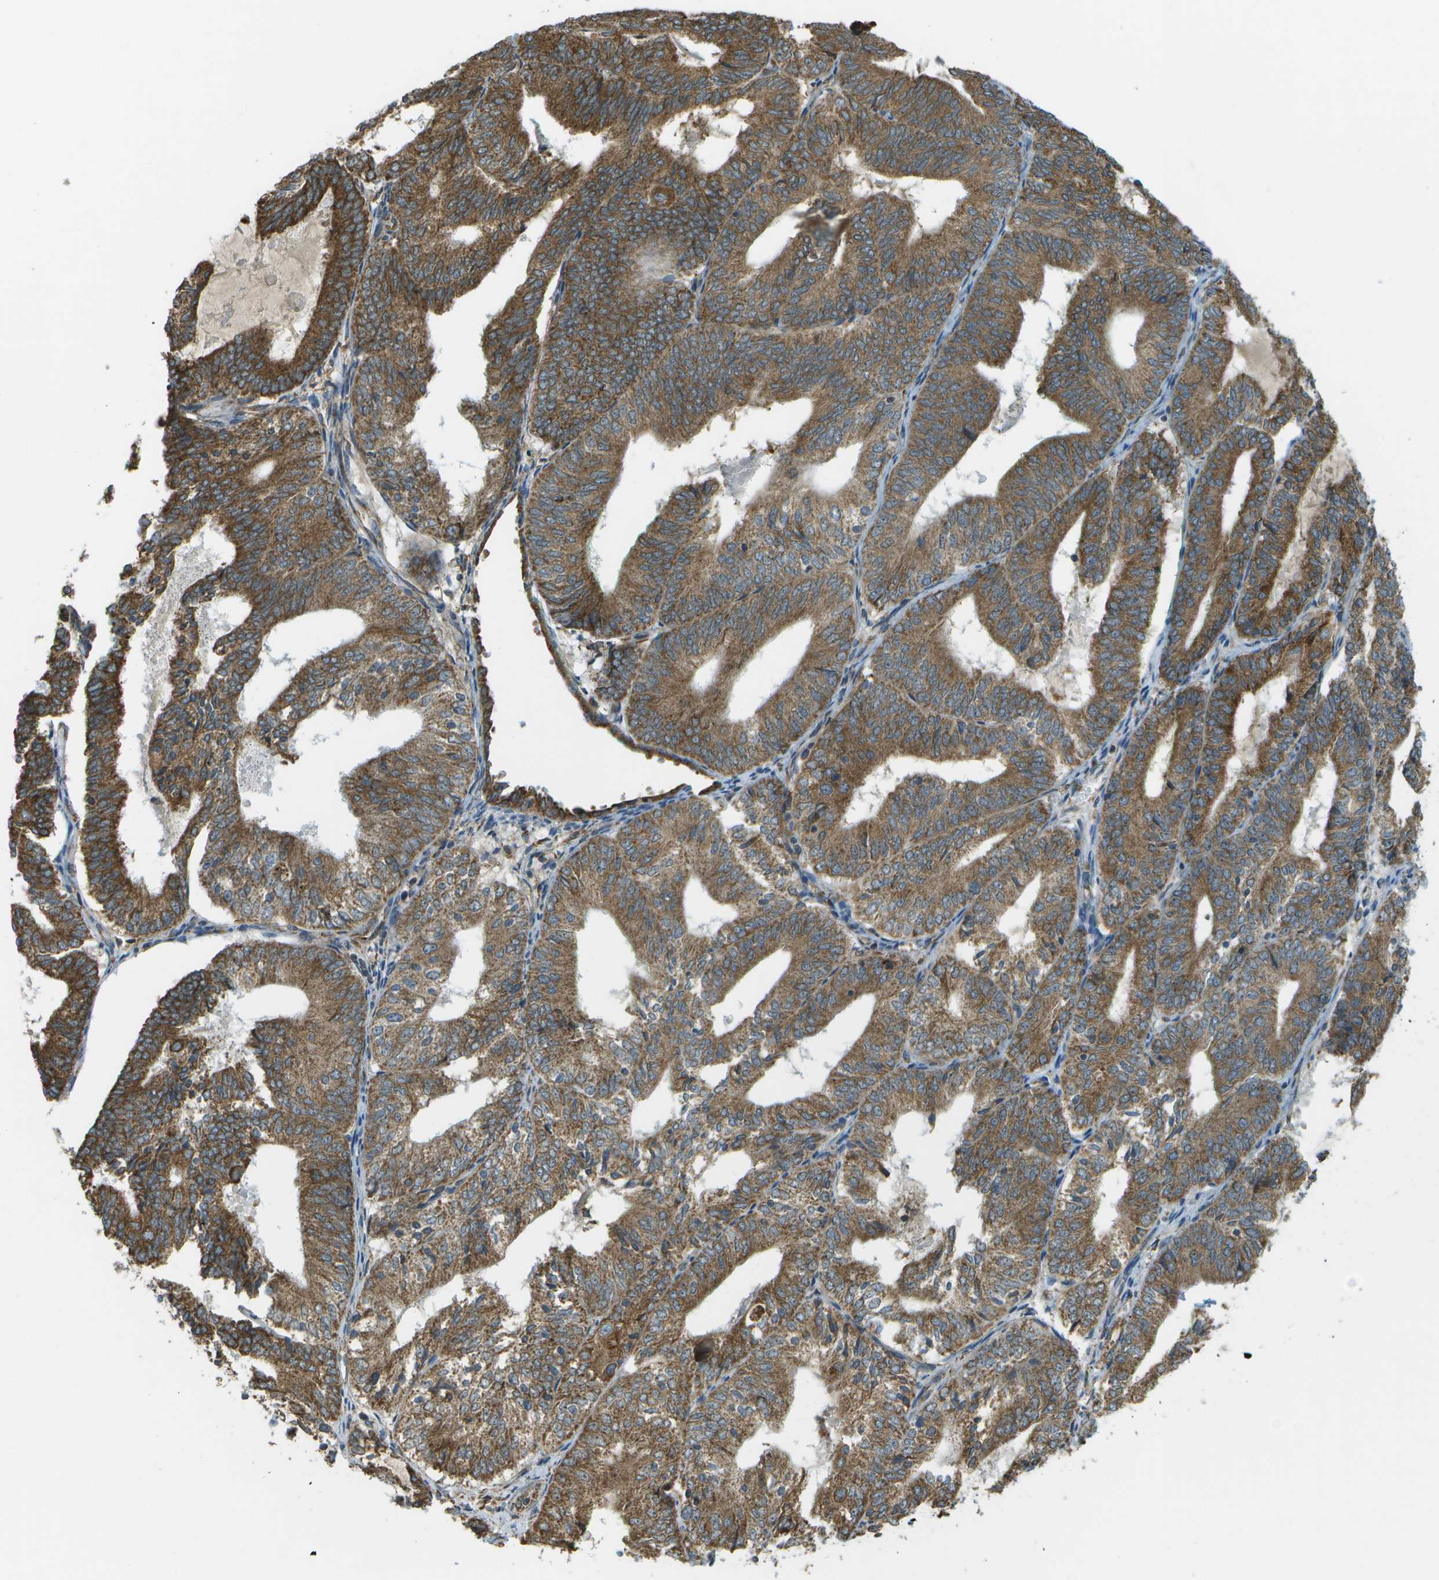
{"staining": {"intensity": "strong", "quantity": ">75%", "location": "cytoplasmic/membranous"}, "tissue": "endometrial cancer", "cell_type": "Tumor cells", "image_type": "cancer", "snomed": [{"axis": "morphology", "description": "Adenocarcinoma, NOS"}, {"axis": "topography", "description": "Endometrium"}], "caption": "Immunohistochemical staining of endometrial cancer (adenocarcinoma) reveals high levels of strong cytoplasmic/membranous expression in approximately >75% of tumor cells.", "gene": "USP30", "patient": {"sex": "female", "age": 81}}